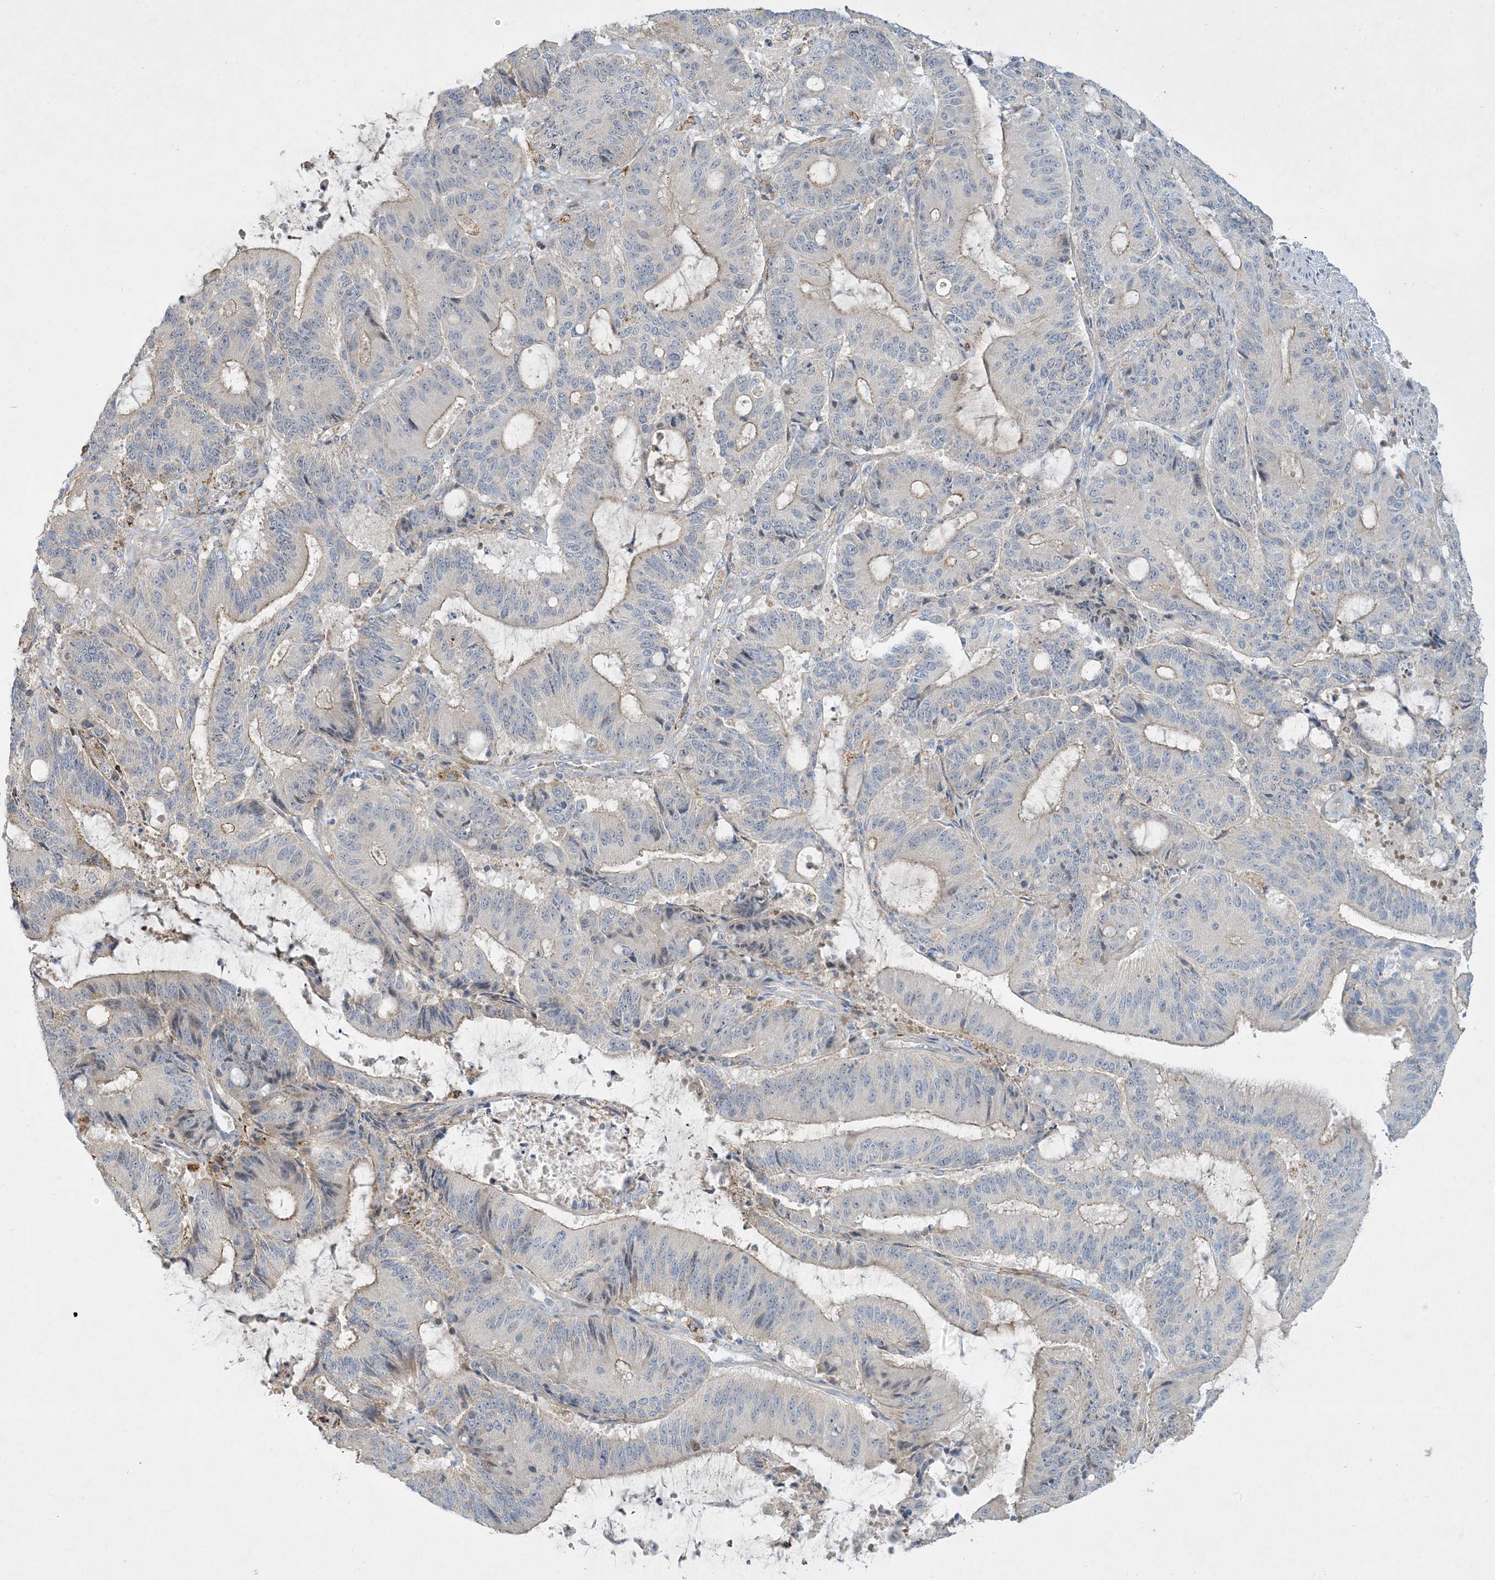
{"staining": {"intensity": "negative", "quantity": "none", "location": "none"}, "tissue": "liver cancer", "cell_type": "Tumor cells", "image_type": "cancer", "snomed": [{"axis": "morphology", "description": "Normal tissue, NOS"}, {"axis": "morphology", "description": "Cholangiocarcinoma"}, {"axis": "topography", "description": "Liver"}, {"axis": "topography", "description": "Peripheral nerve tissue"}], "caption": "Micrograph shows no significant protein staining in tumor cells of liver cholangiocarcinoma.", "gene": "LTN1", "patient": {"sex": "female", "age": 73}}